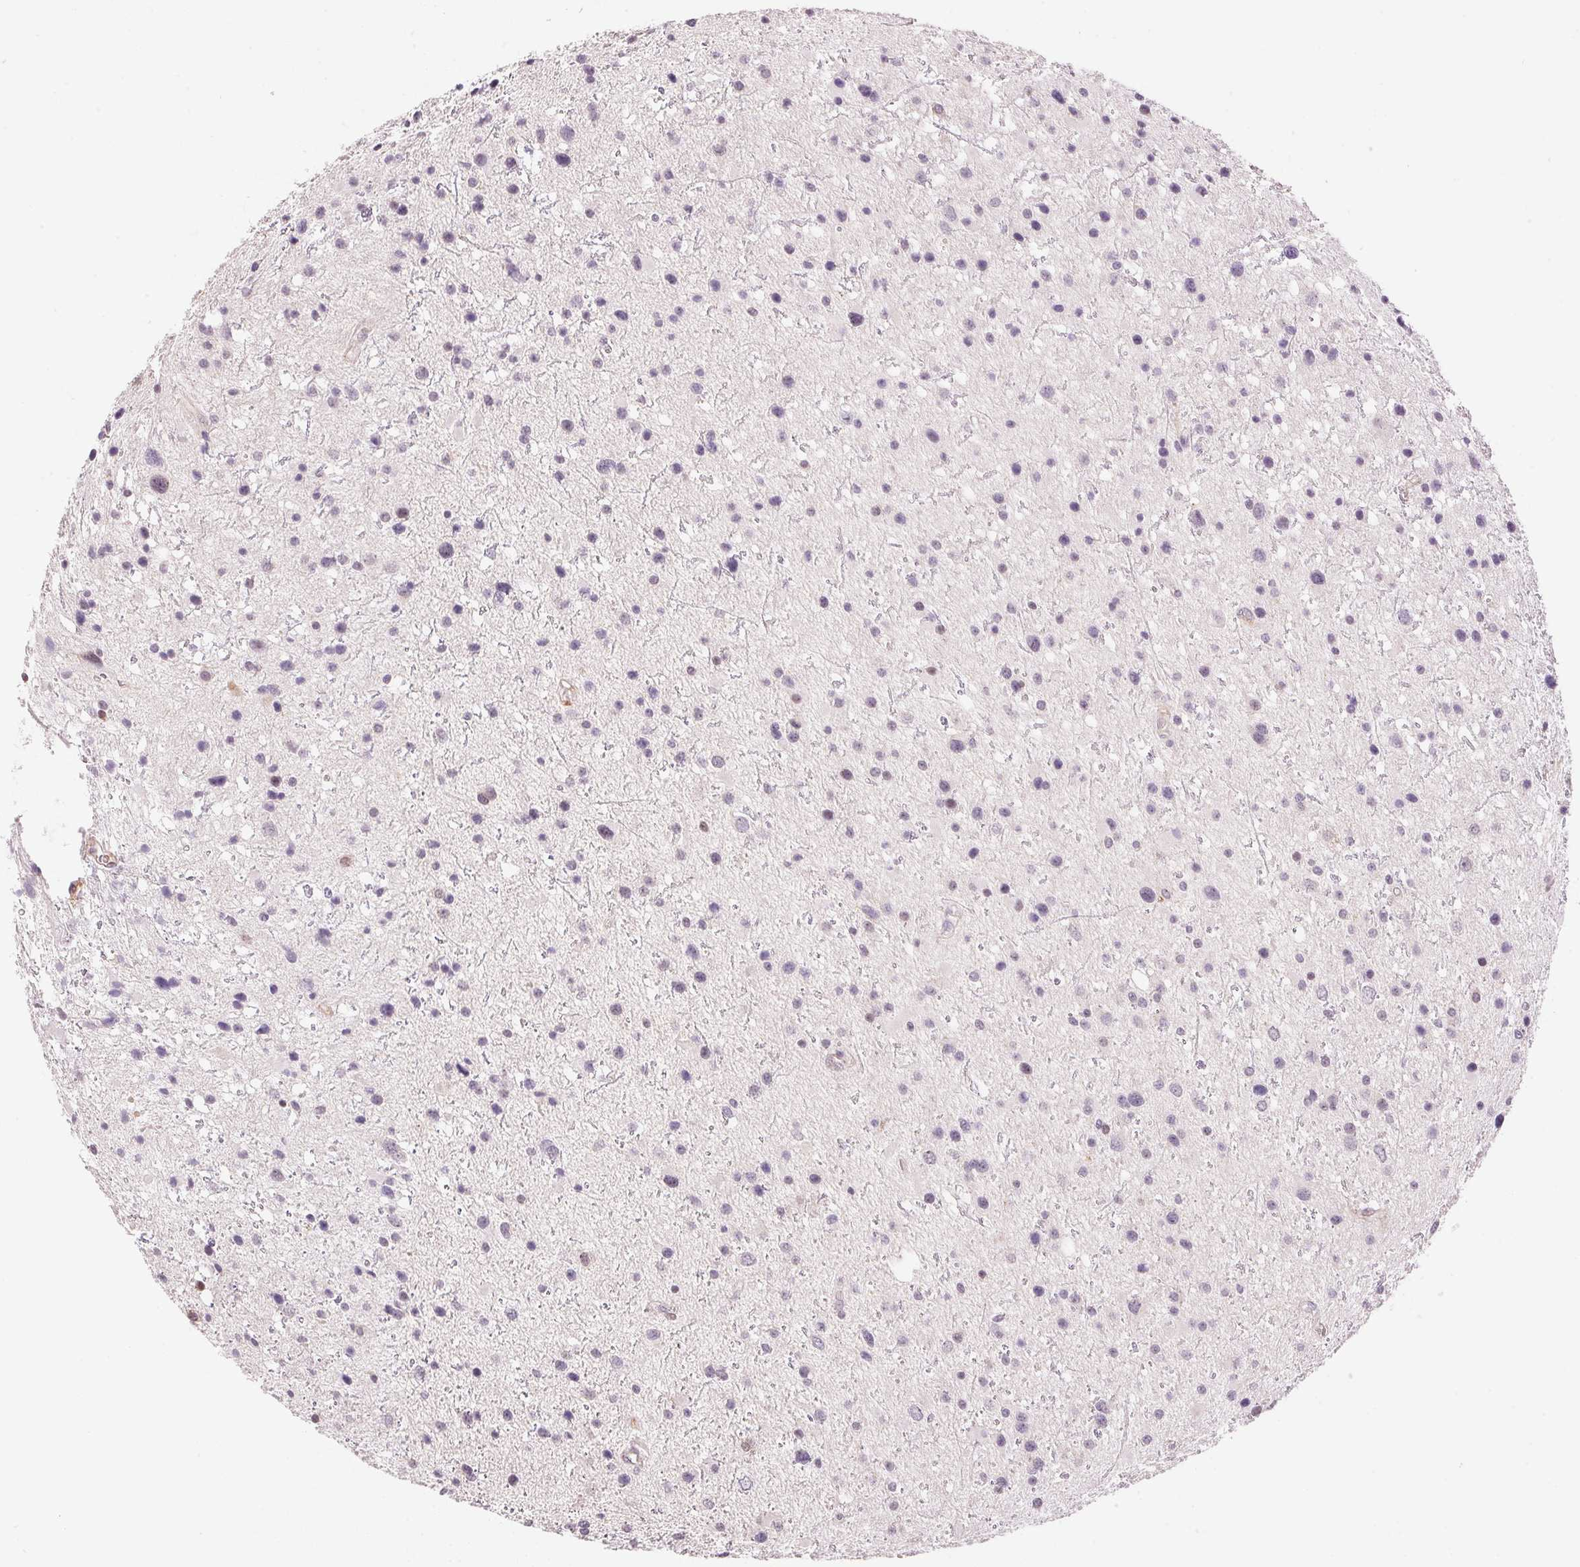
{"staining": {"intensity": "negative", "quantity": "none", "location": "none"}, "tissue": "glioma", "cell_type": "Tumor cells", "image_type": "cancer", "snomed": [{"axis": "morphology", "description": "Glioma, malignant, Low grade"}, {"axis": "topography", "description": "Brain"}], "caption": "This is an immunohistochemistry (IHC) histopathology image of human glioma. There is no staining in tumor cells.", "gene": "GYG2", "patient": {"sex": "female", "age": 32}}